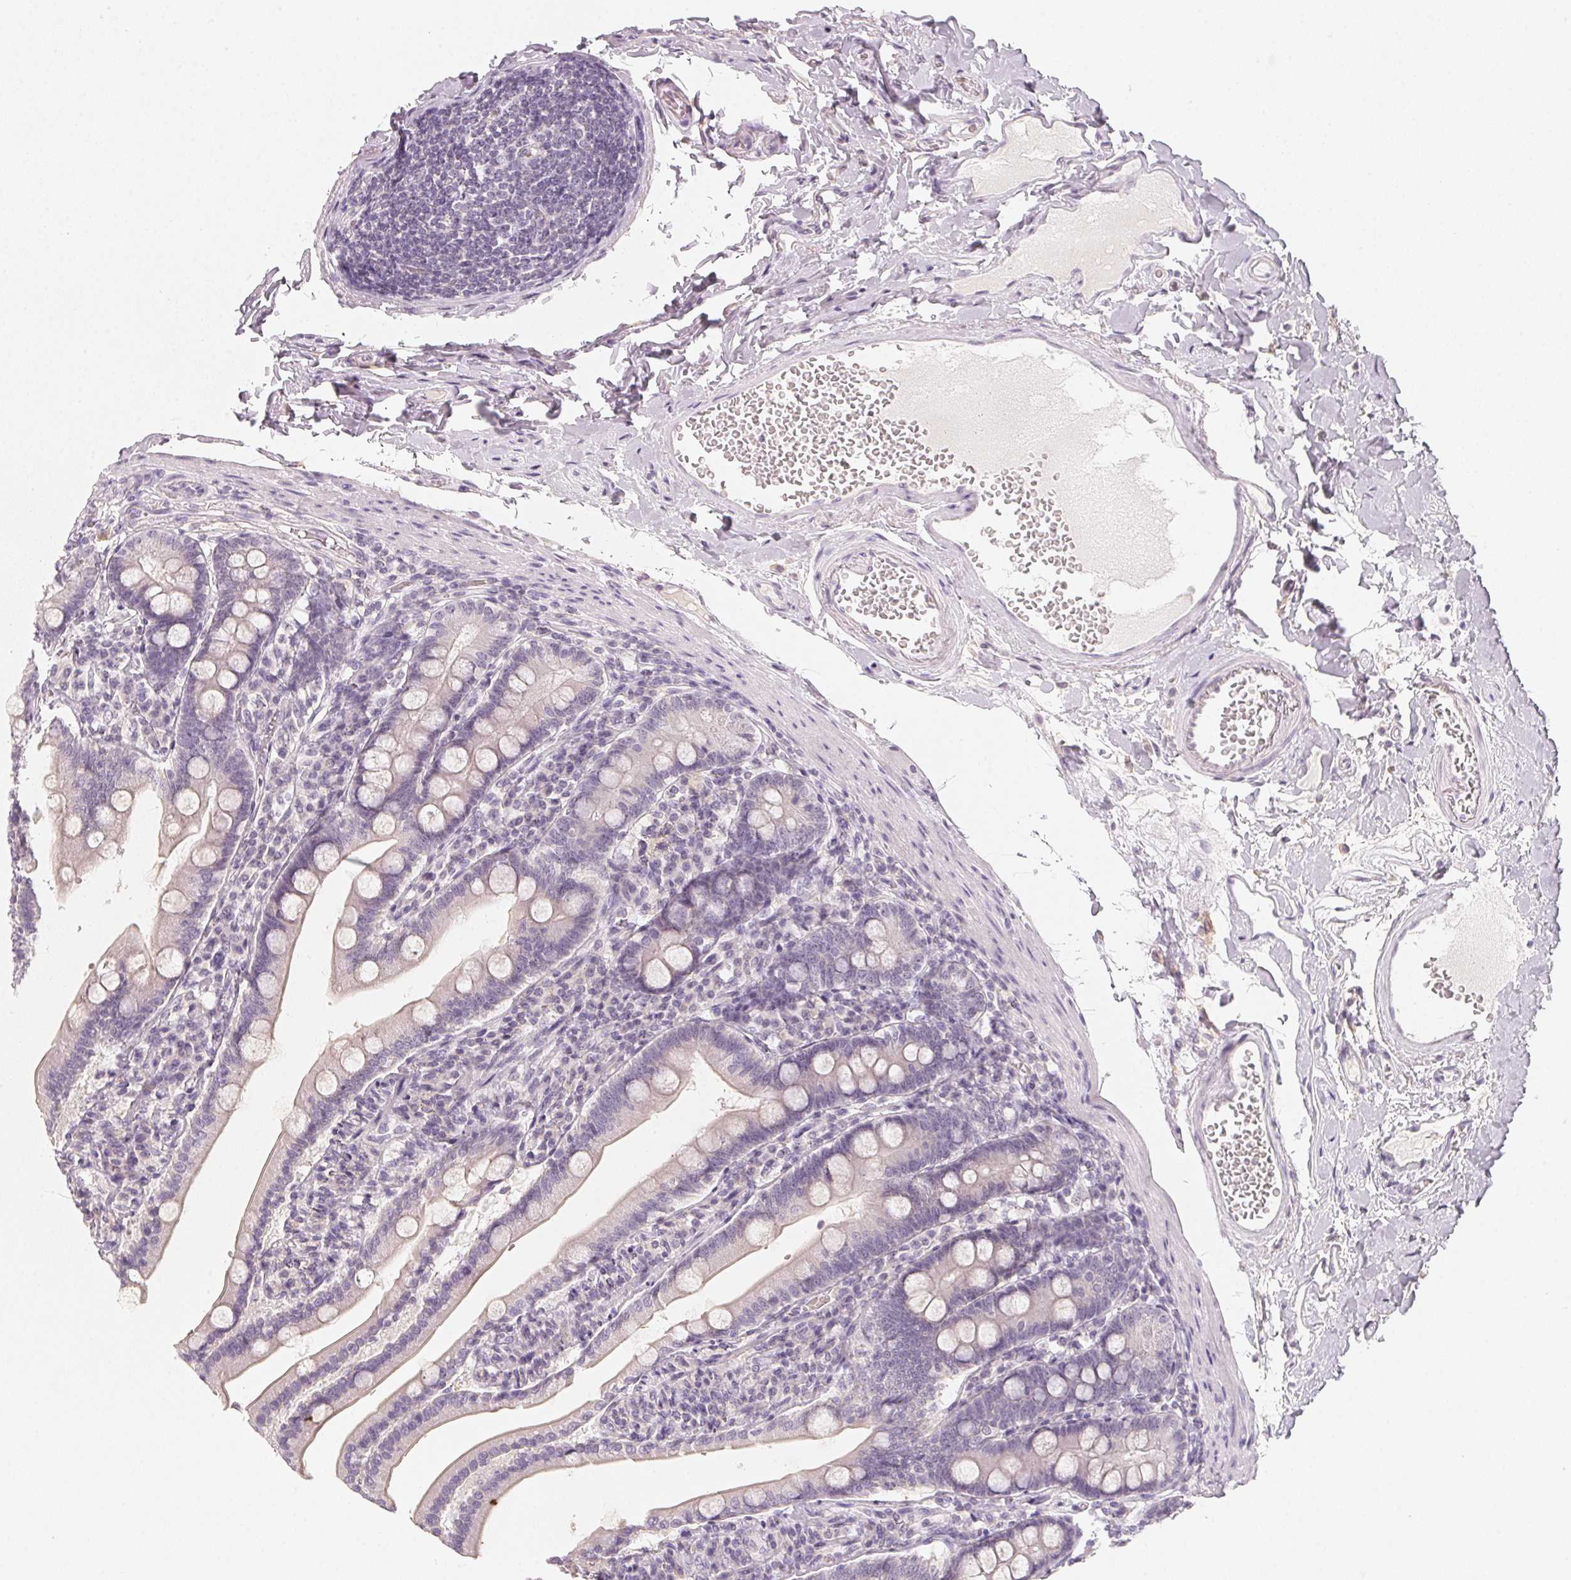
{"staining": {"intensity": "negative", "quantity": "none", "location": "none"}, "tissue": "duodenum", "cell_type": "Glandular cells", "image_type": "normal", "snomed": [{"axis": "morphology", "description": "Normal tissue, NOS"}, {"axis": "topography", "description": "Duodenum"}], "caption": "The image reveals no significant positivity in glandular cells of duodenum. (DAB immunohistochemistry, high magnification).", "gene": "CFAP276", "patient": {"sex": "female", "age": 67}}